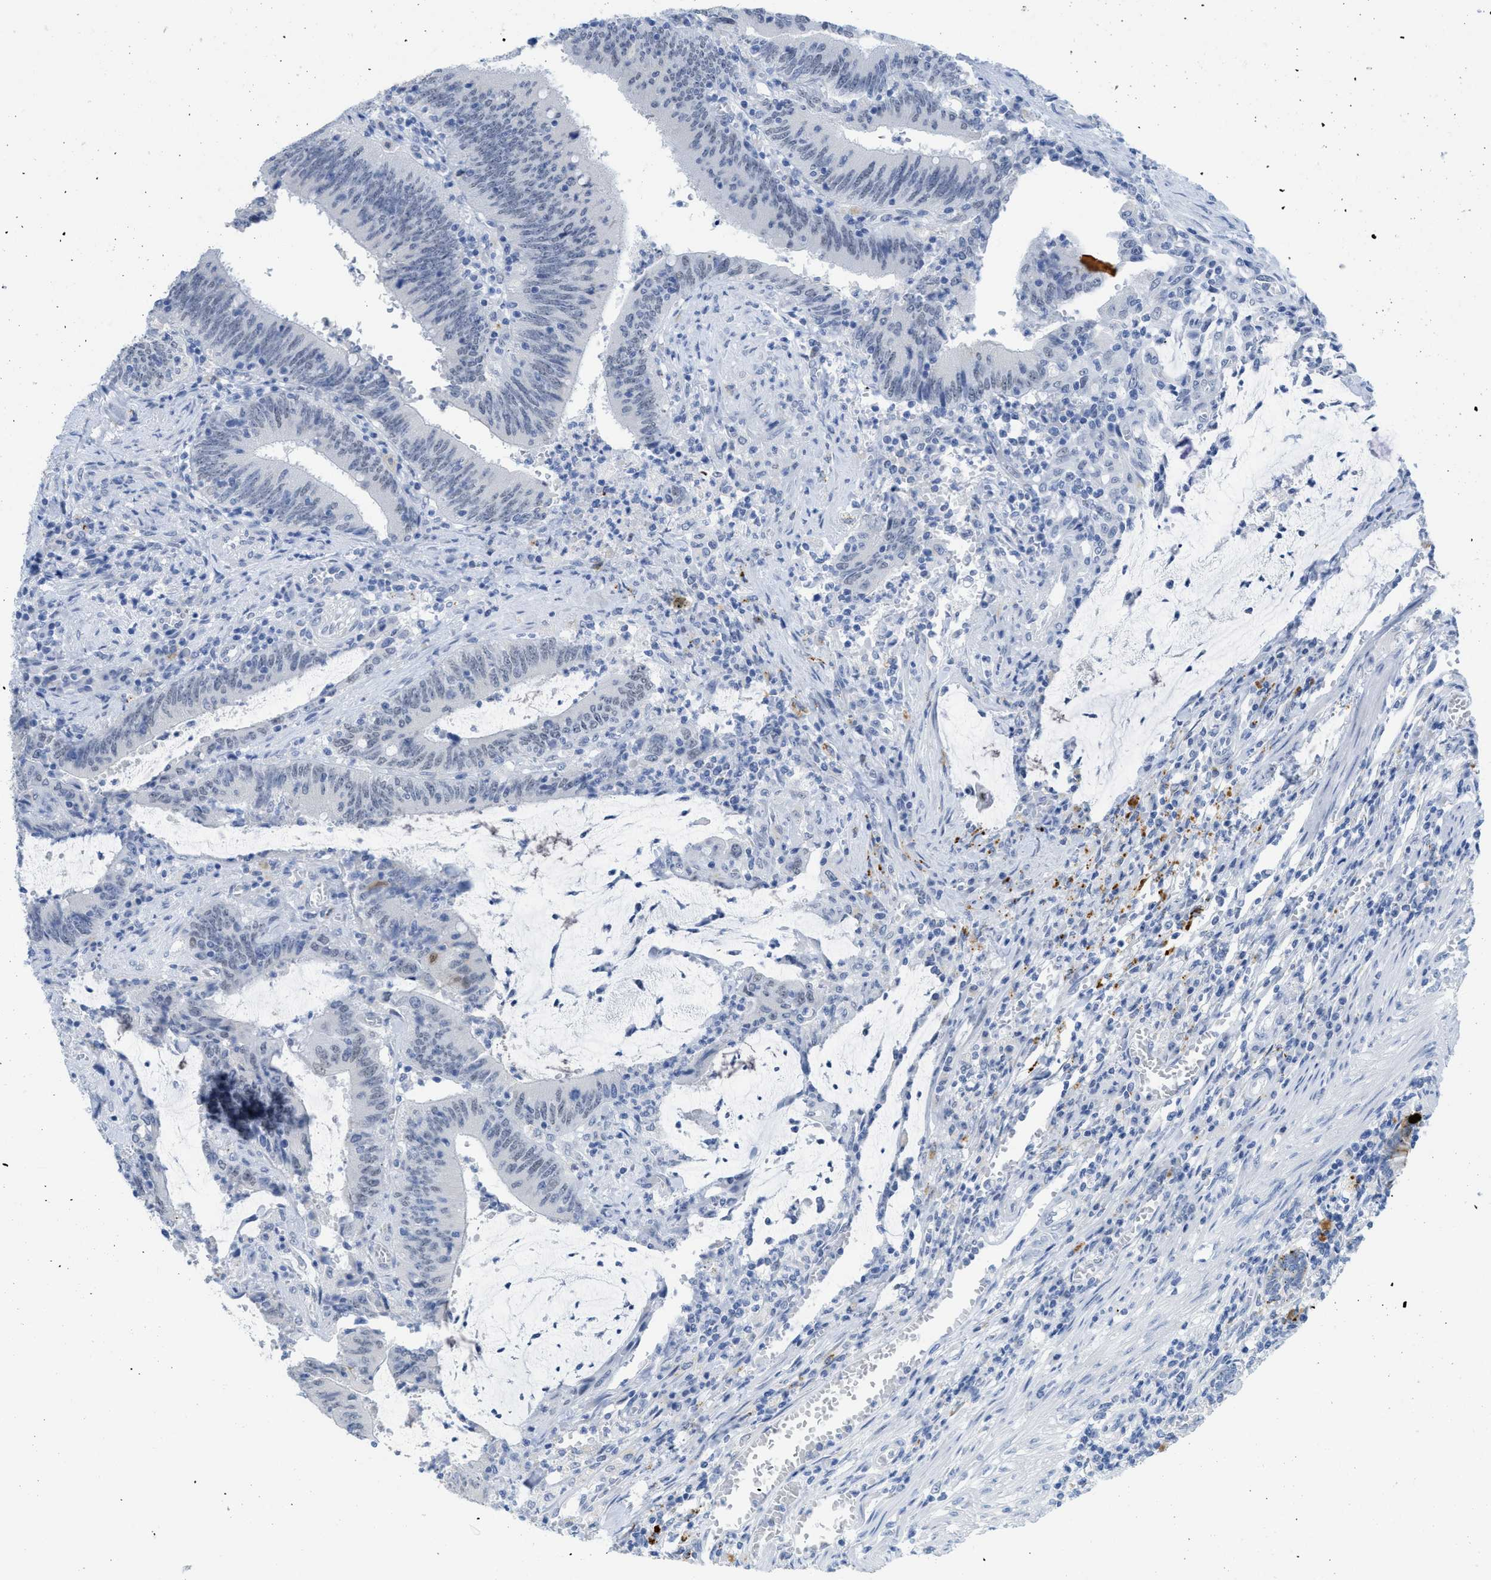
{"staining": {"intensity": "negative", "quantity": "none", "location": "none"}, "tissue": "colorectal cancer", "cell_type": "Tumor cells", "image_type": "cancer", "snomed": [{"axis": "morphology", "description": "Normal tissue, NOS"}, {"axis": "morphology", "description": "Adenocarcinoma, NOS"}, {"axis": "topography", "description": "Rectum"}], "caption": "Immunohistochemical staining of human colorectal cancer exhibits no significant staining in tumor cells.", "gene": "WDR4", "patient": {"sex": "female", "age": 66}}